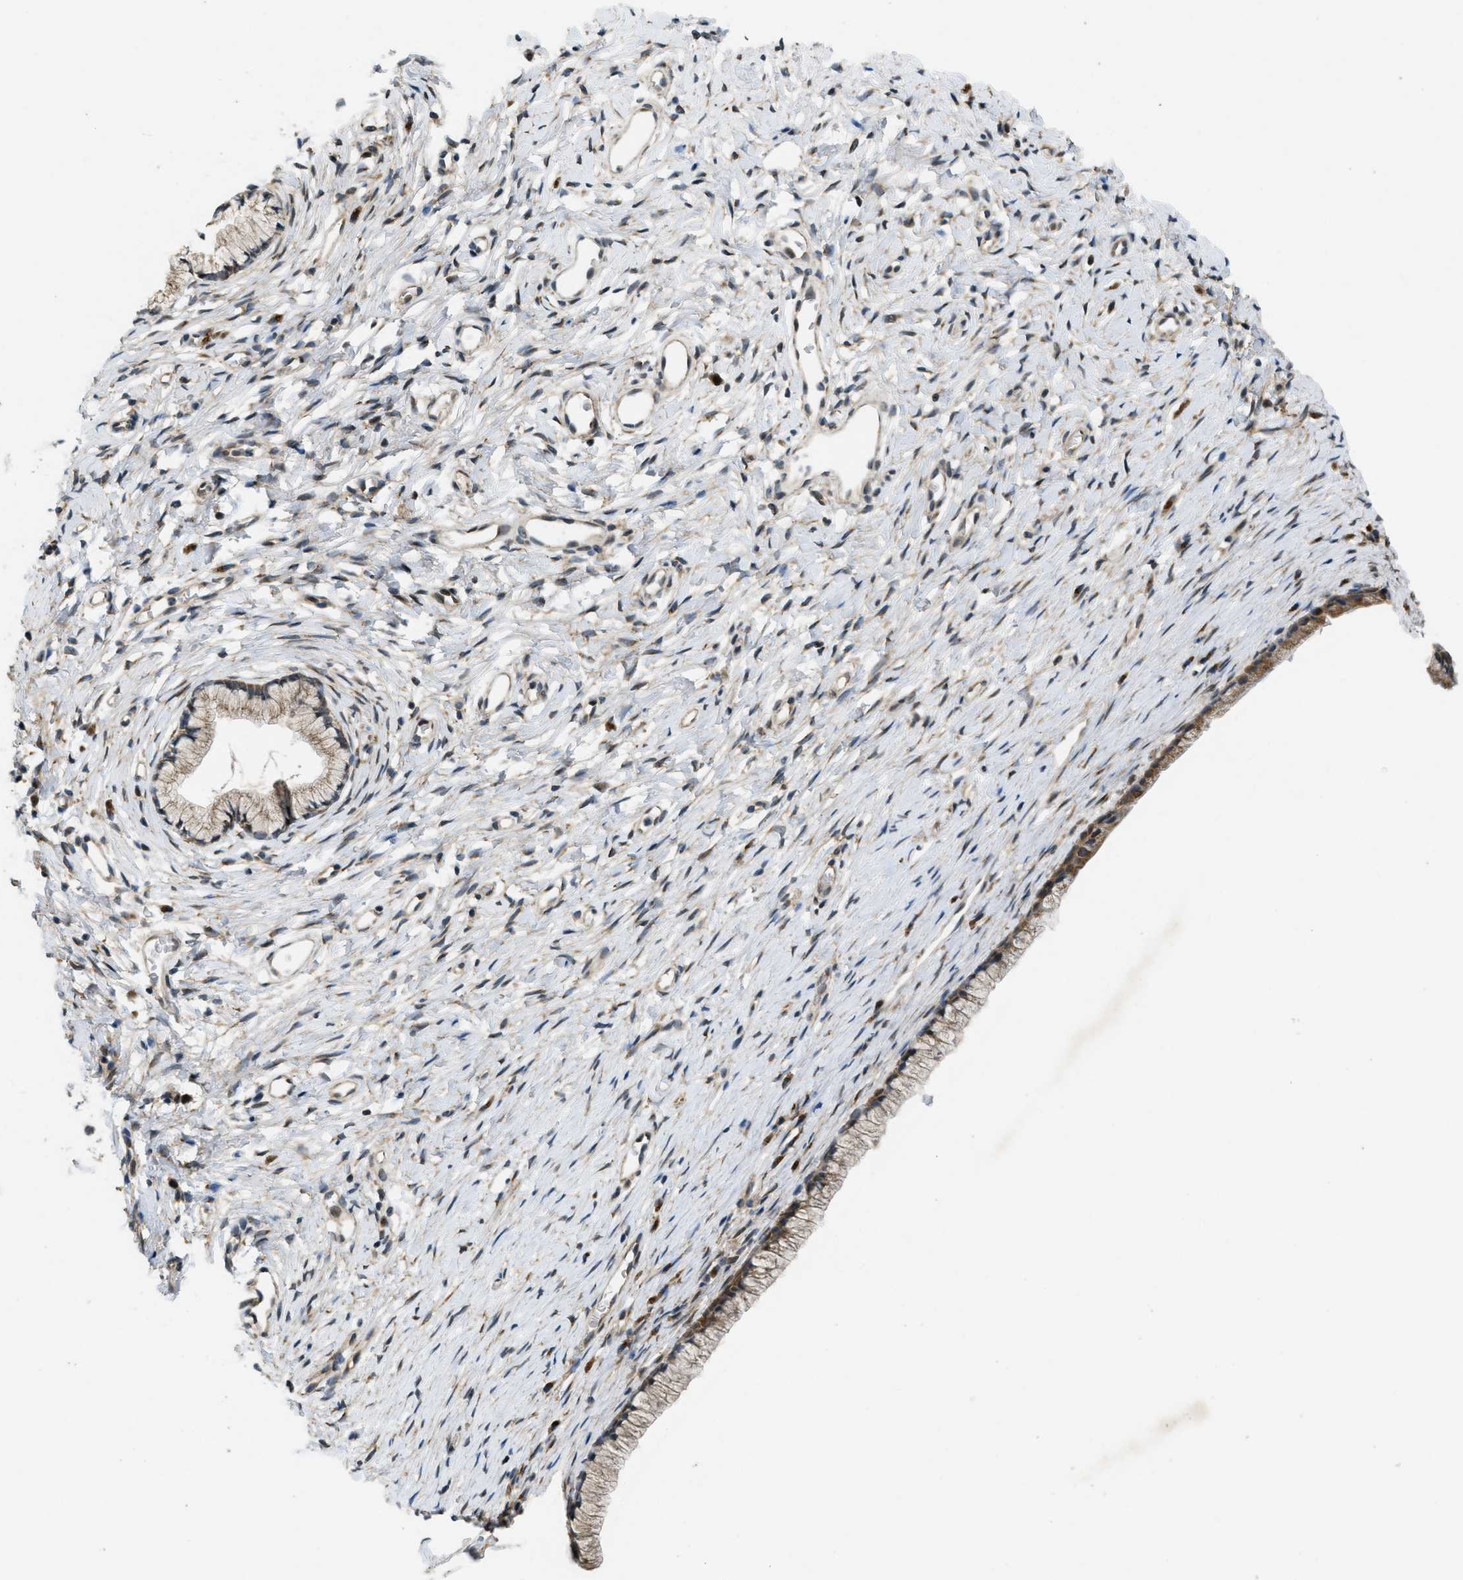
{"staining": {"intensity": "weak", "quantity": ">75%", "location": "cytoplasmic/membranous"}, "tissue": "cervix", "cell_type": "Glandular cells", "image_type": "normal", "snomed": [{"axis": "morphology", "description": "Normal tissue, NOS"}, {"axis": "topography", "description": "Cervix"}], "caption": "Immunohistochemical staining of unremarkable cervix displays low levels of weak cytoplasmic/membranous staining in about >75% of glandular cells. (IHC, brightfield microscopy, high magnification).", "gene": "IFNLR1", "patient": {"sex": "female", "age": 77}}